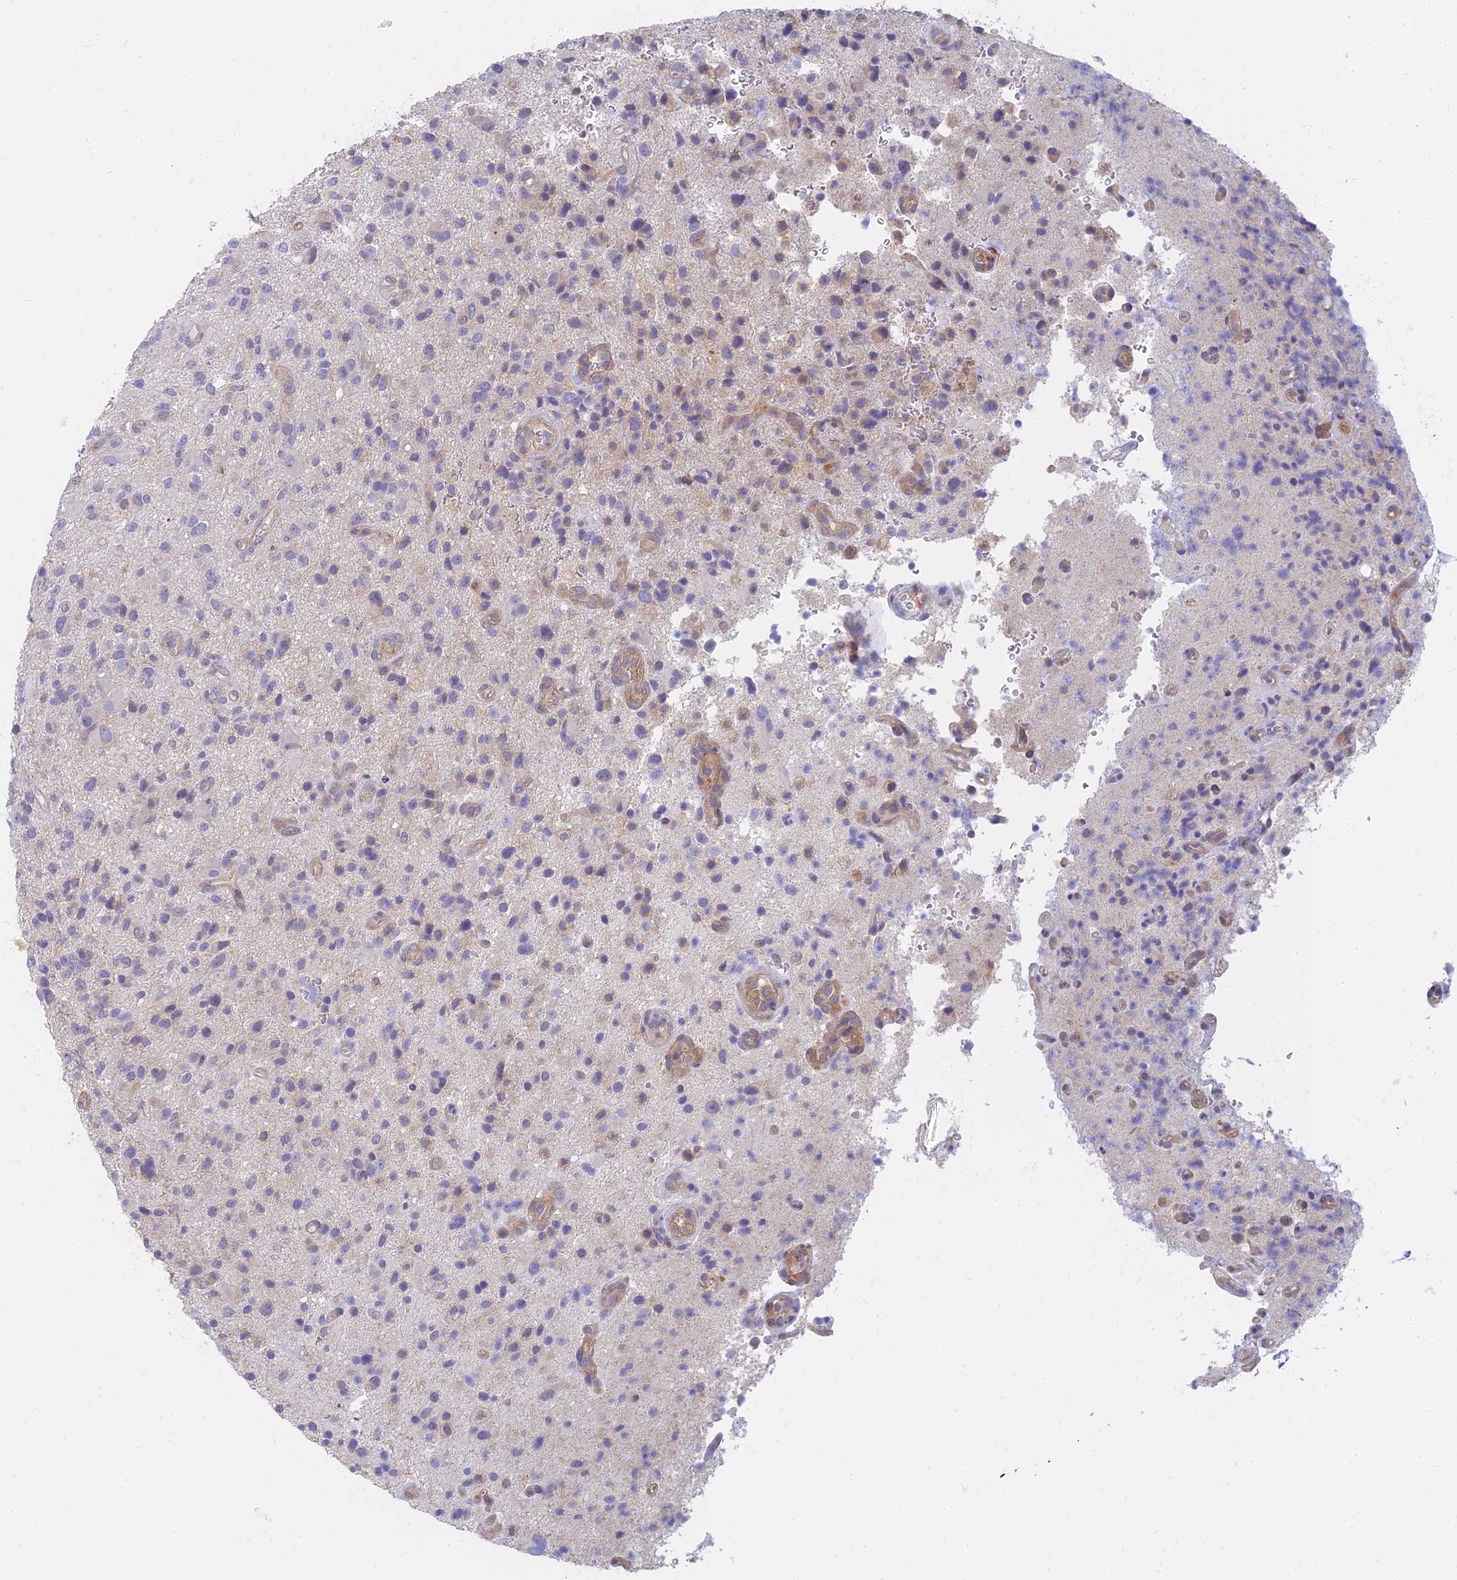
{"staining": {"intensity": "negative", "quantity": "none", "location": "none"}, "tissue": "glioma", "cell_type": "Tumor cells", "image_type": "cancer", "snomed": [{"axis": "morphology", "description": "Glioma, malignant, High grade"}, {"axis": "topography", "description": "Brain"}], "caption": "Glioma stained for a protein using immunohistochemistry (IHC) demonstrates no staining tumor cells.", "gene": "STRN4", "patient": {"sex": "male", "age": 47}}